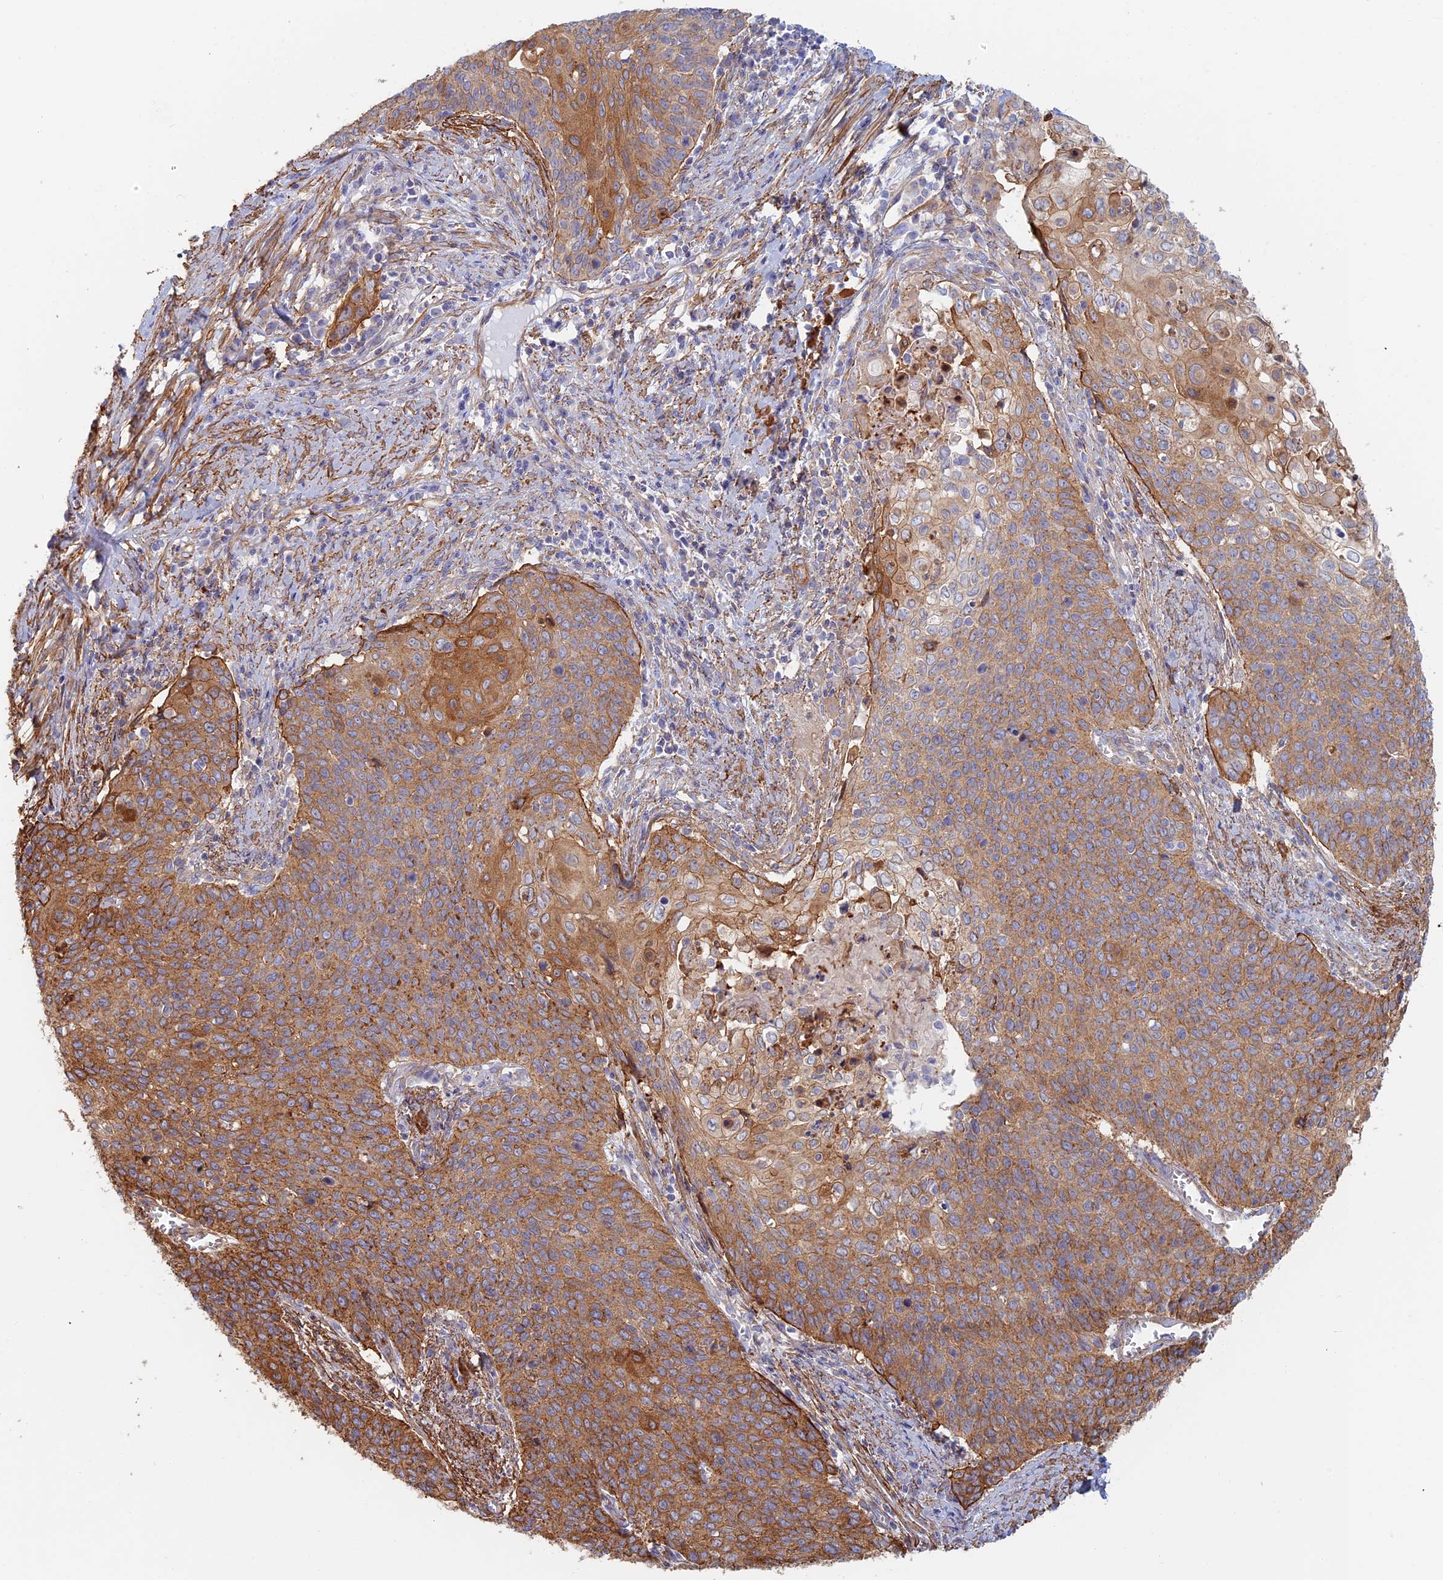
{"staining": {"intensity": "moderate", "quantity": ">75%", "location": "cytoplasmic/membranous"}, "tissue": "cervical cancer", "cell_type": "Tumor cells", "image_type": "cancer", "snomed": [{"axis": "morphology", "description": "Squamous cell carcinoma, NOS"}, {"axis": "topography", "description": "Cervix"}], "caption": "Tumor cells show moderate cytoplasmic/membranous expression in about >75% of cells in cervical squamous cell carcinoma. Ihc stains the protein in brown and the nuclei are stained blue.", "gene": "PAK4", "patient": {"sex": "female", "age": 39}}